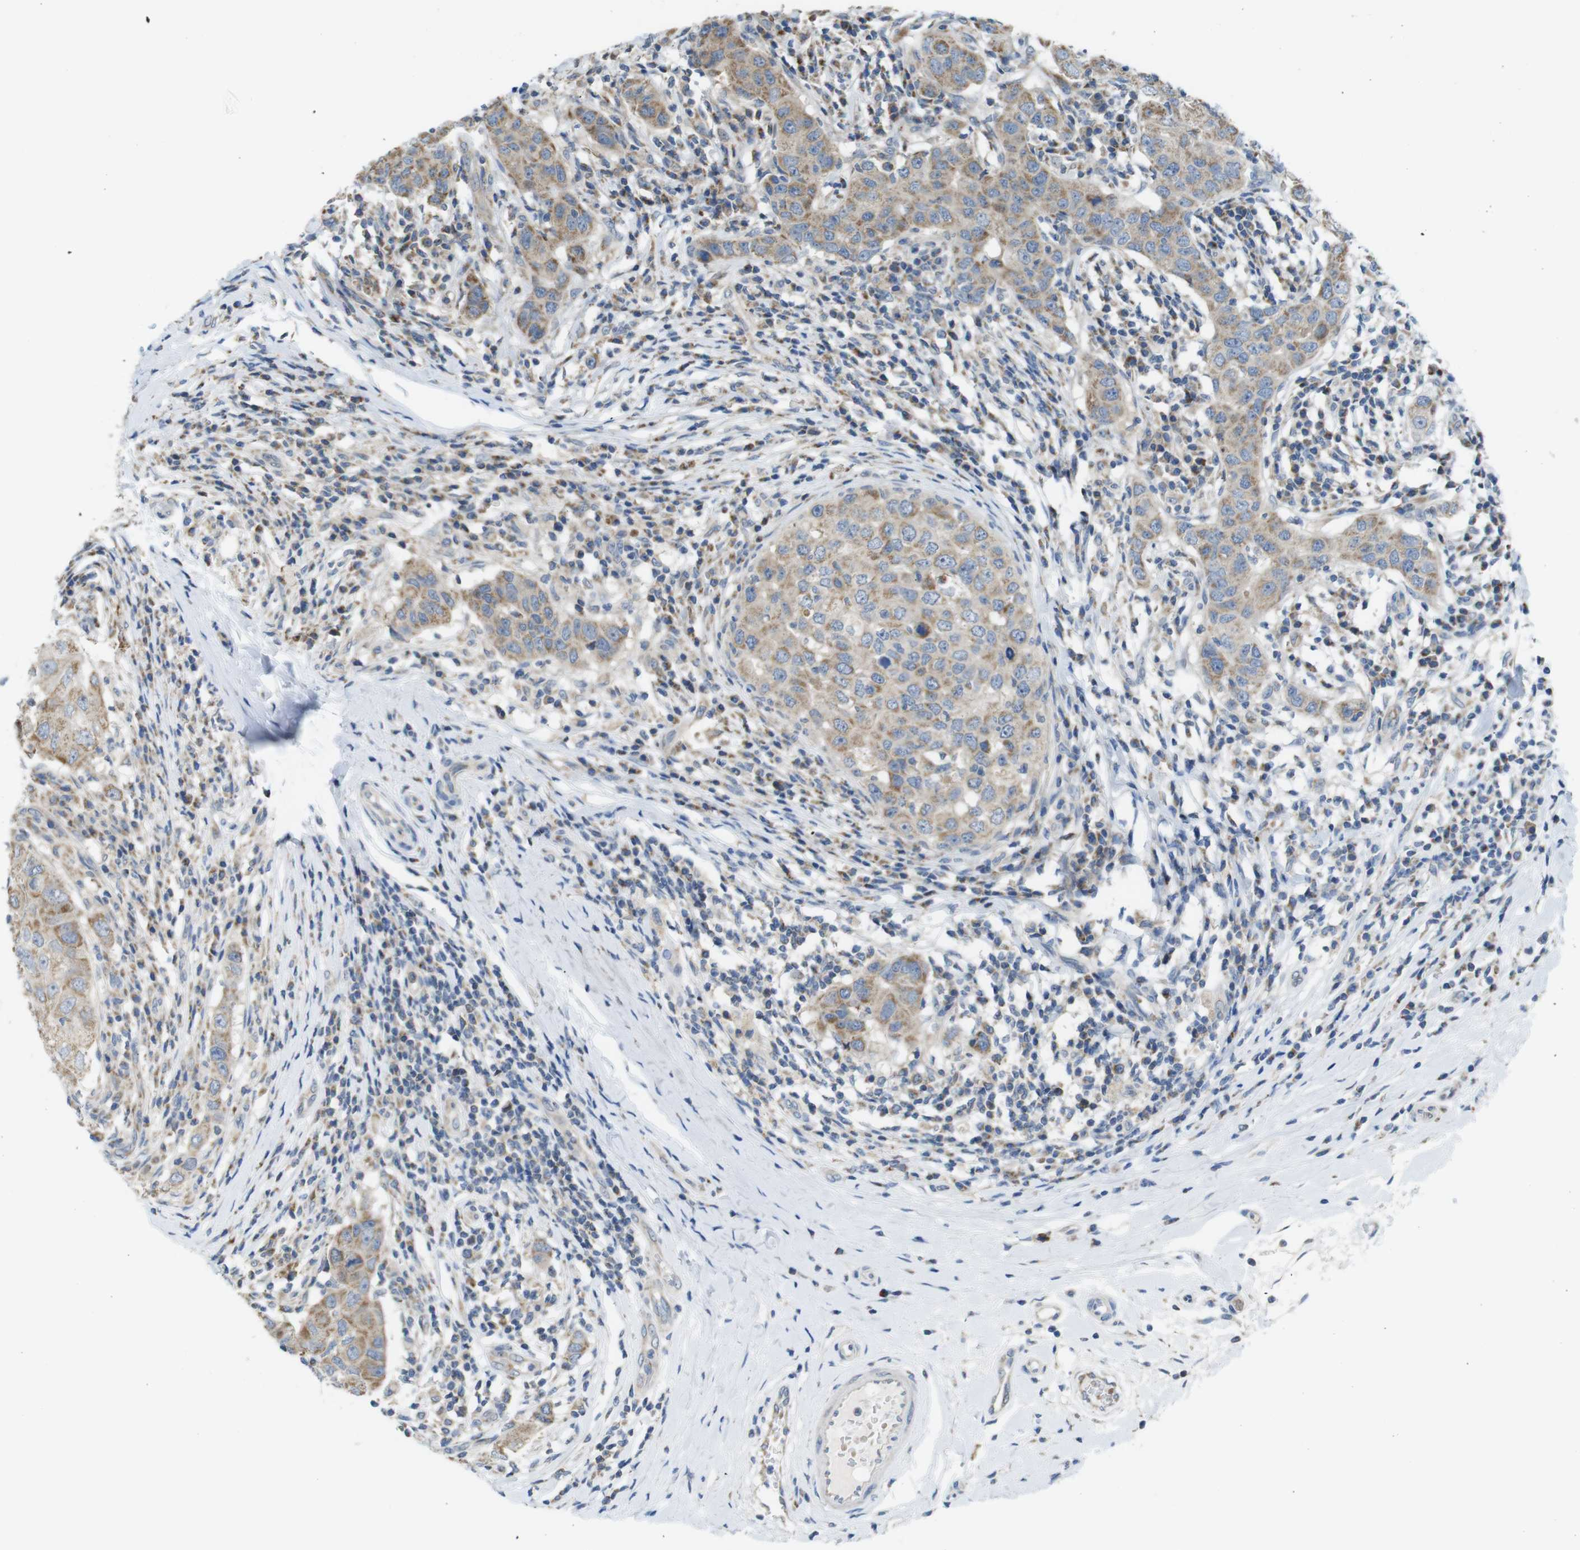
{"staining": {"intensity": "moderate", "quantity": ">75%", "location": "cytoplasmic/membranous"}, "tissue": "breast cancer", "cell_type": "Tumor cells", "image_type": "cancer", "snomed": [{"axis": "morphology", "description": "Duct carcinoma"}, {"axis": "topography", "description": "Breast"}], "caption": "Immunohistochemical staining of intraductal carcinoma (breast) shows moderate cytoplasmic/membranous protein positivity in approximately >75% of tumor cells.", "gene": "MARCHF1", "patient": {"sex": "female", "age": 27}}